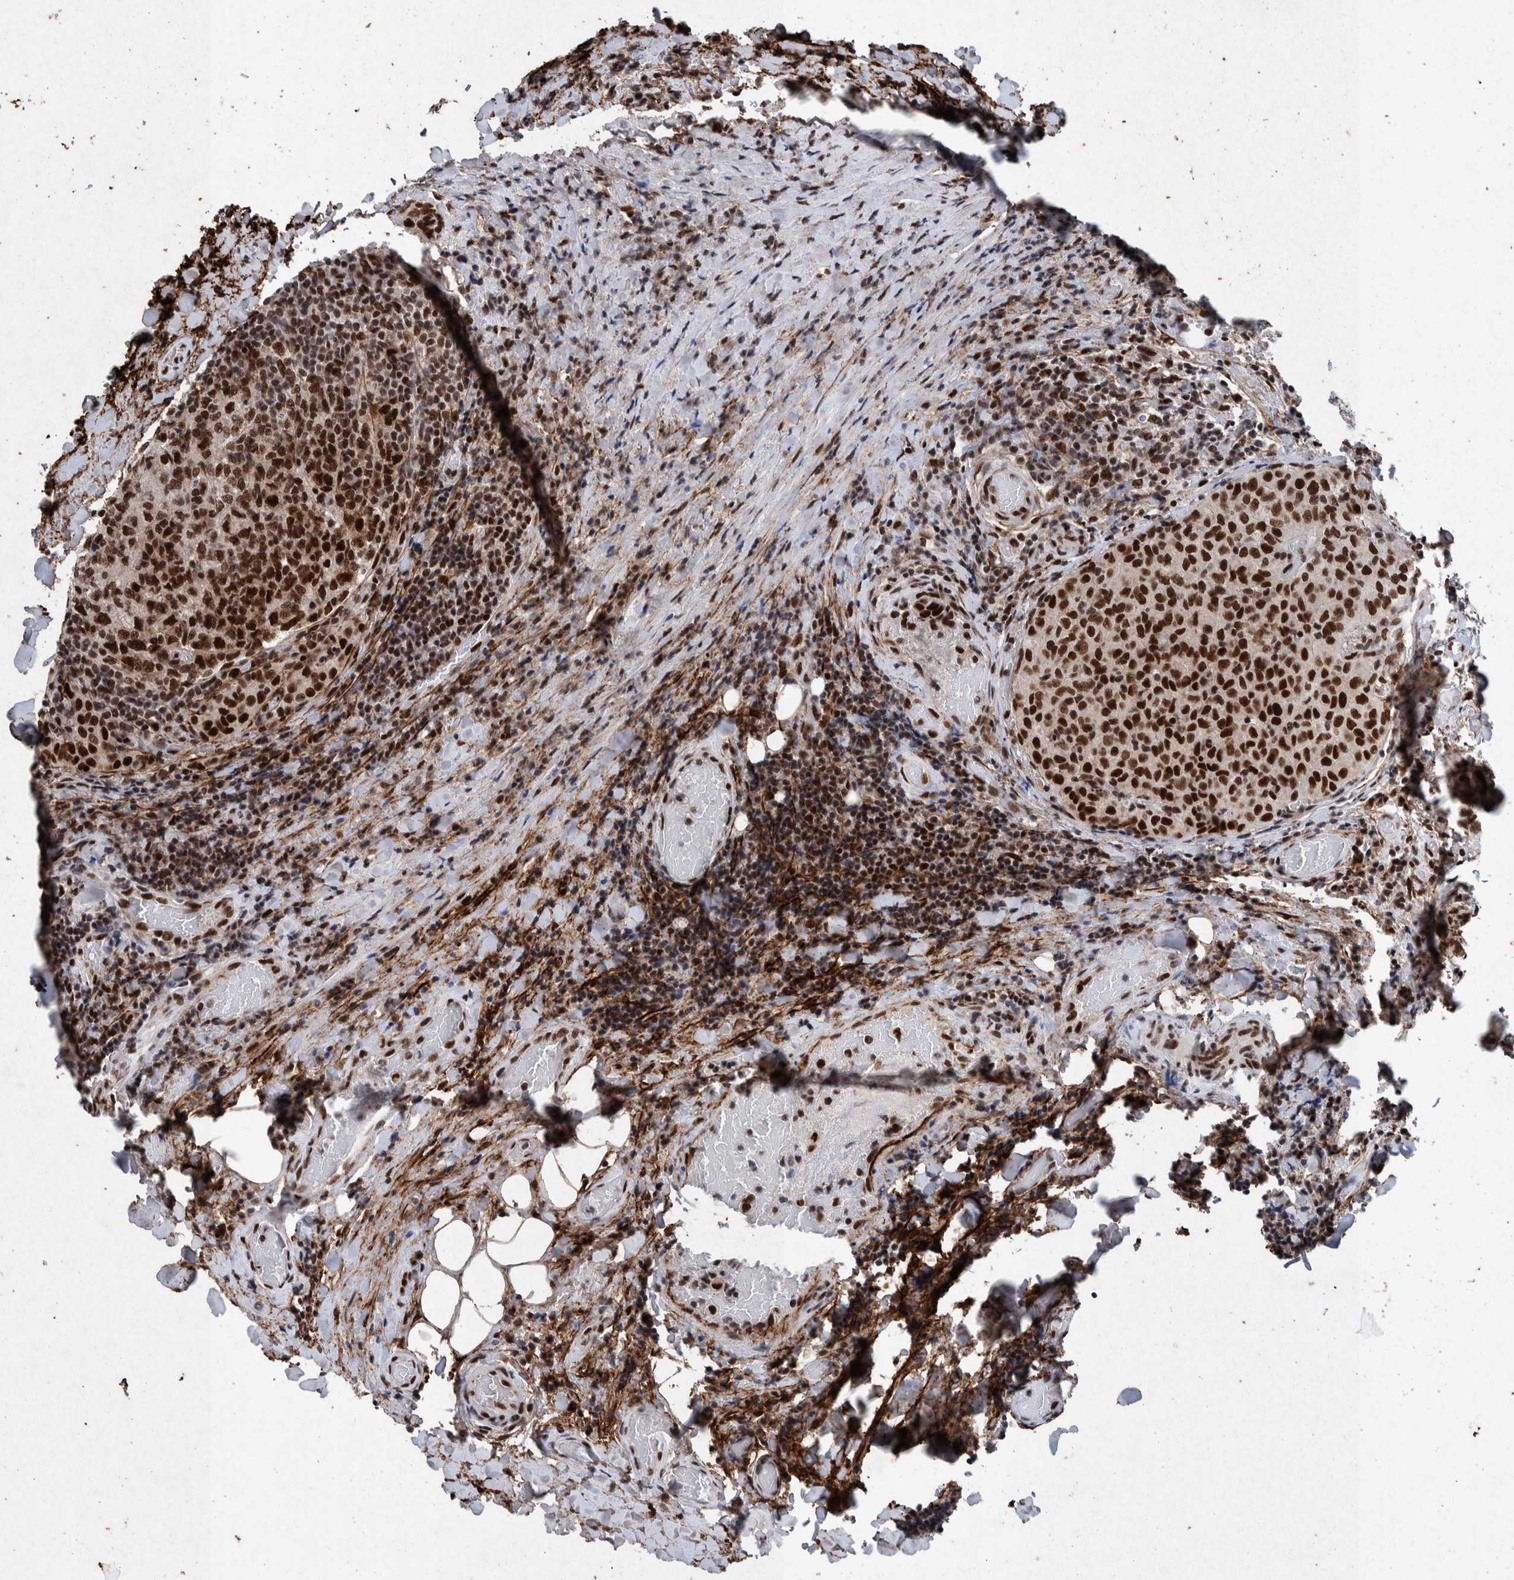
{"staining": {"intensity": "strong", "quantity": ">75%", "location": "nuclear"}, "tissue": "thyroid cancer", "cell_type": "Tumor cells", "image_type": "cancer", "snomed": [{"axis": "morphology", "description": "Normal tissue, NOS"}, {"axis": "morphology", "description": "Papillary adenocarcinoma, NOS"}, {"axis": "topography", "description": "Thyroid gland"}], "caption": "The micrograph reveals a brown stain indicating the presence of a protein in the nuclear of tumor cells in thyroid cancer.", "gene": "TAF10", "patient": {"sex": "female", "age": 30}}